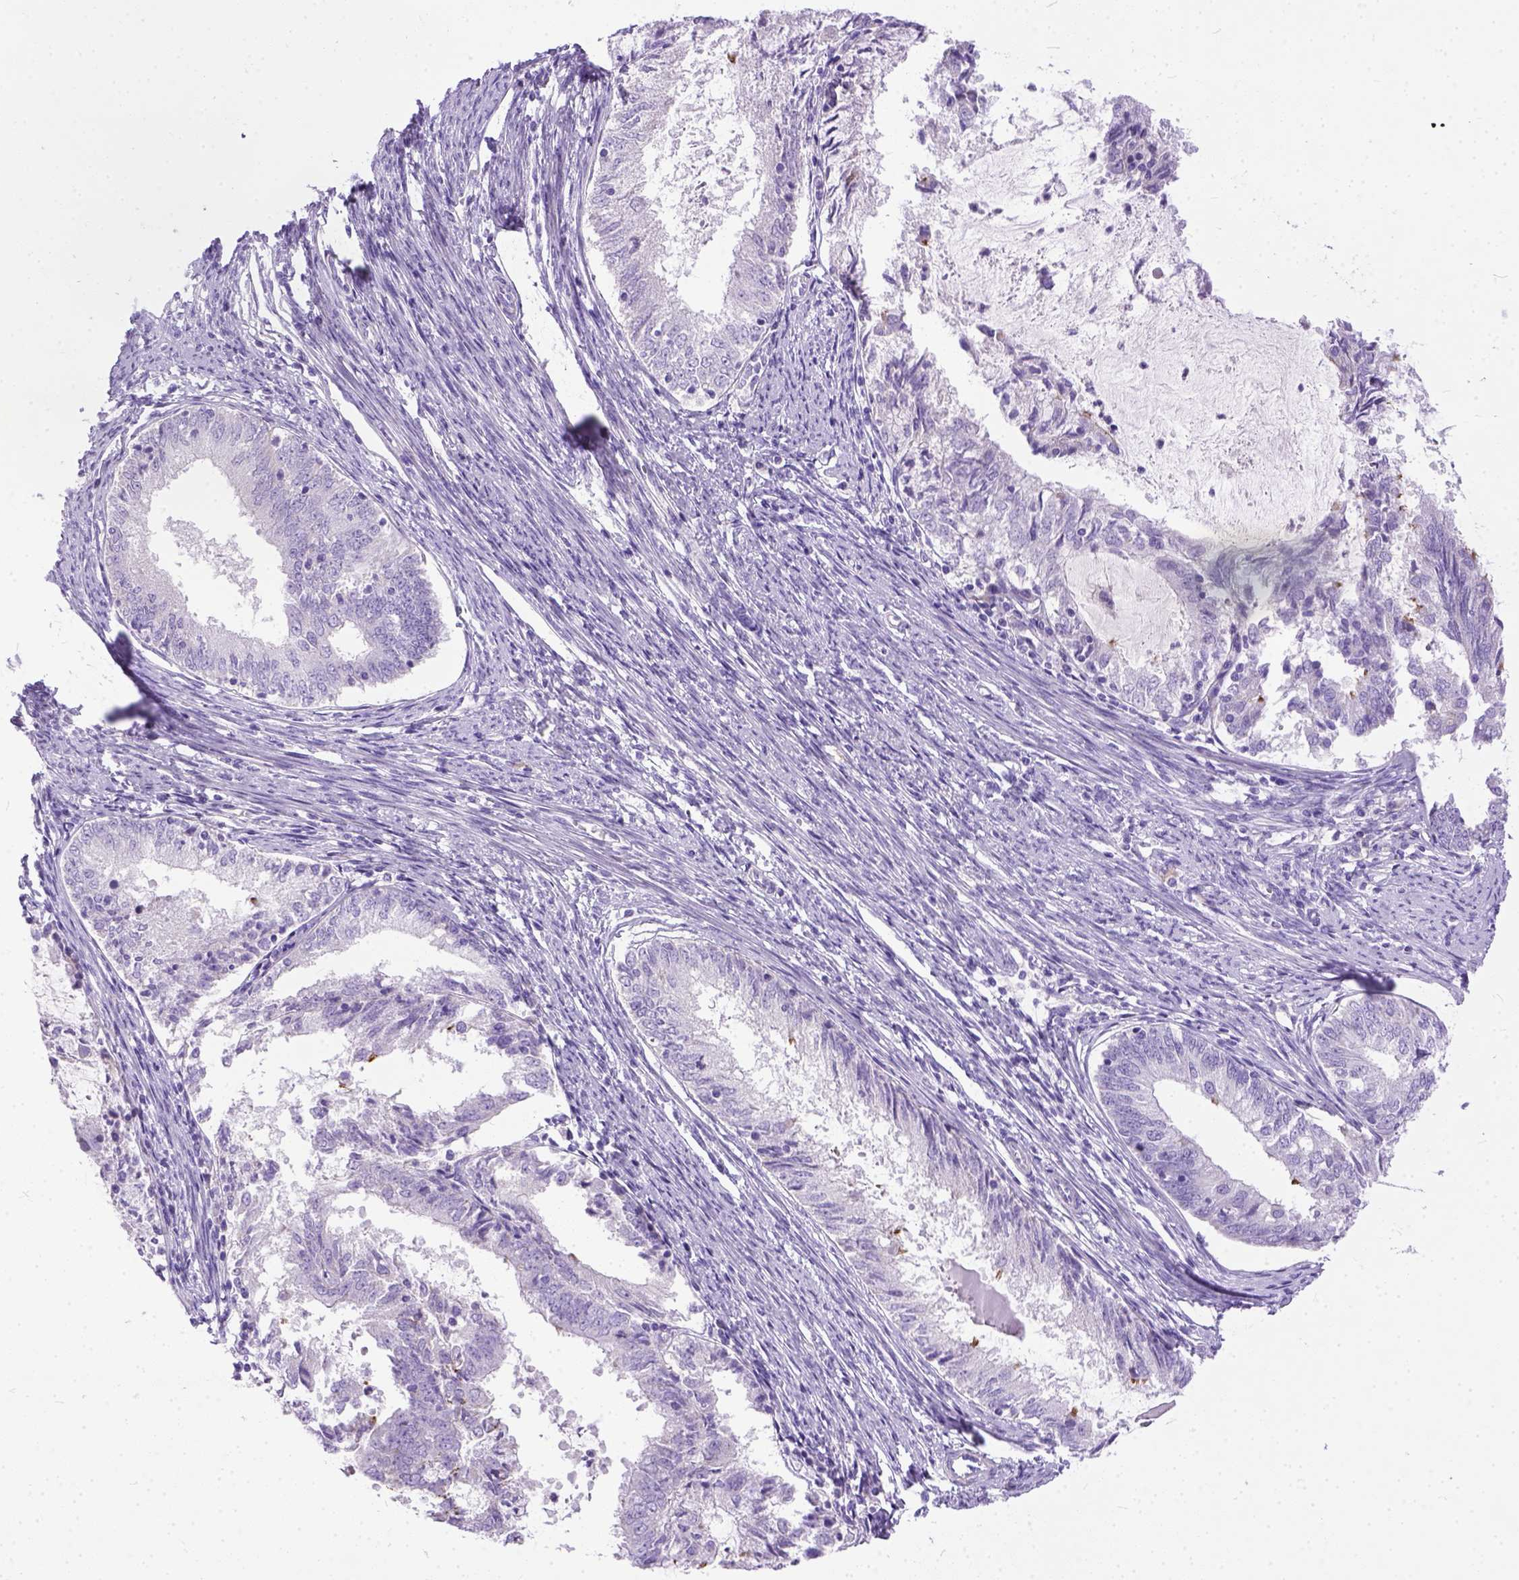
{"staining": {"intensity": "negative", "quantity": "none", "location": "none"}, "tissue": "endometrial cancer", "cell_type": "Tumor cells", "image_type": "cancer", "snomed": [{"axis": "morphology", "description": "Adenocarcinoma, NOS"}, {"axis": "topography", "description": "Endometrium"}], "caption": "A high-resolution image shows IHC staining of adenocarcinoma (endometrial), which displays no significant expression in tumor cells.", "gene": "PLK5", "patient": {"sex": "female", "age": 57}}